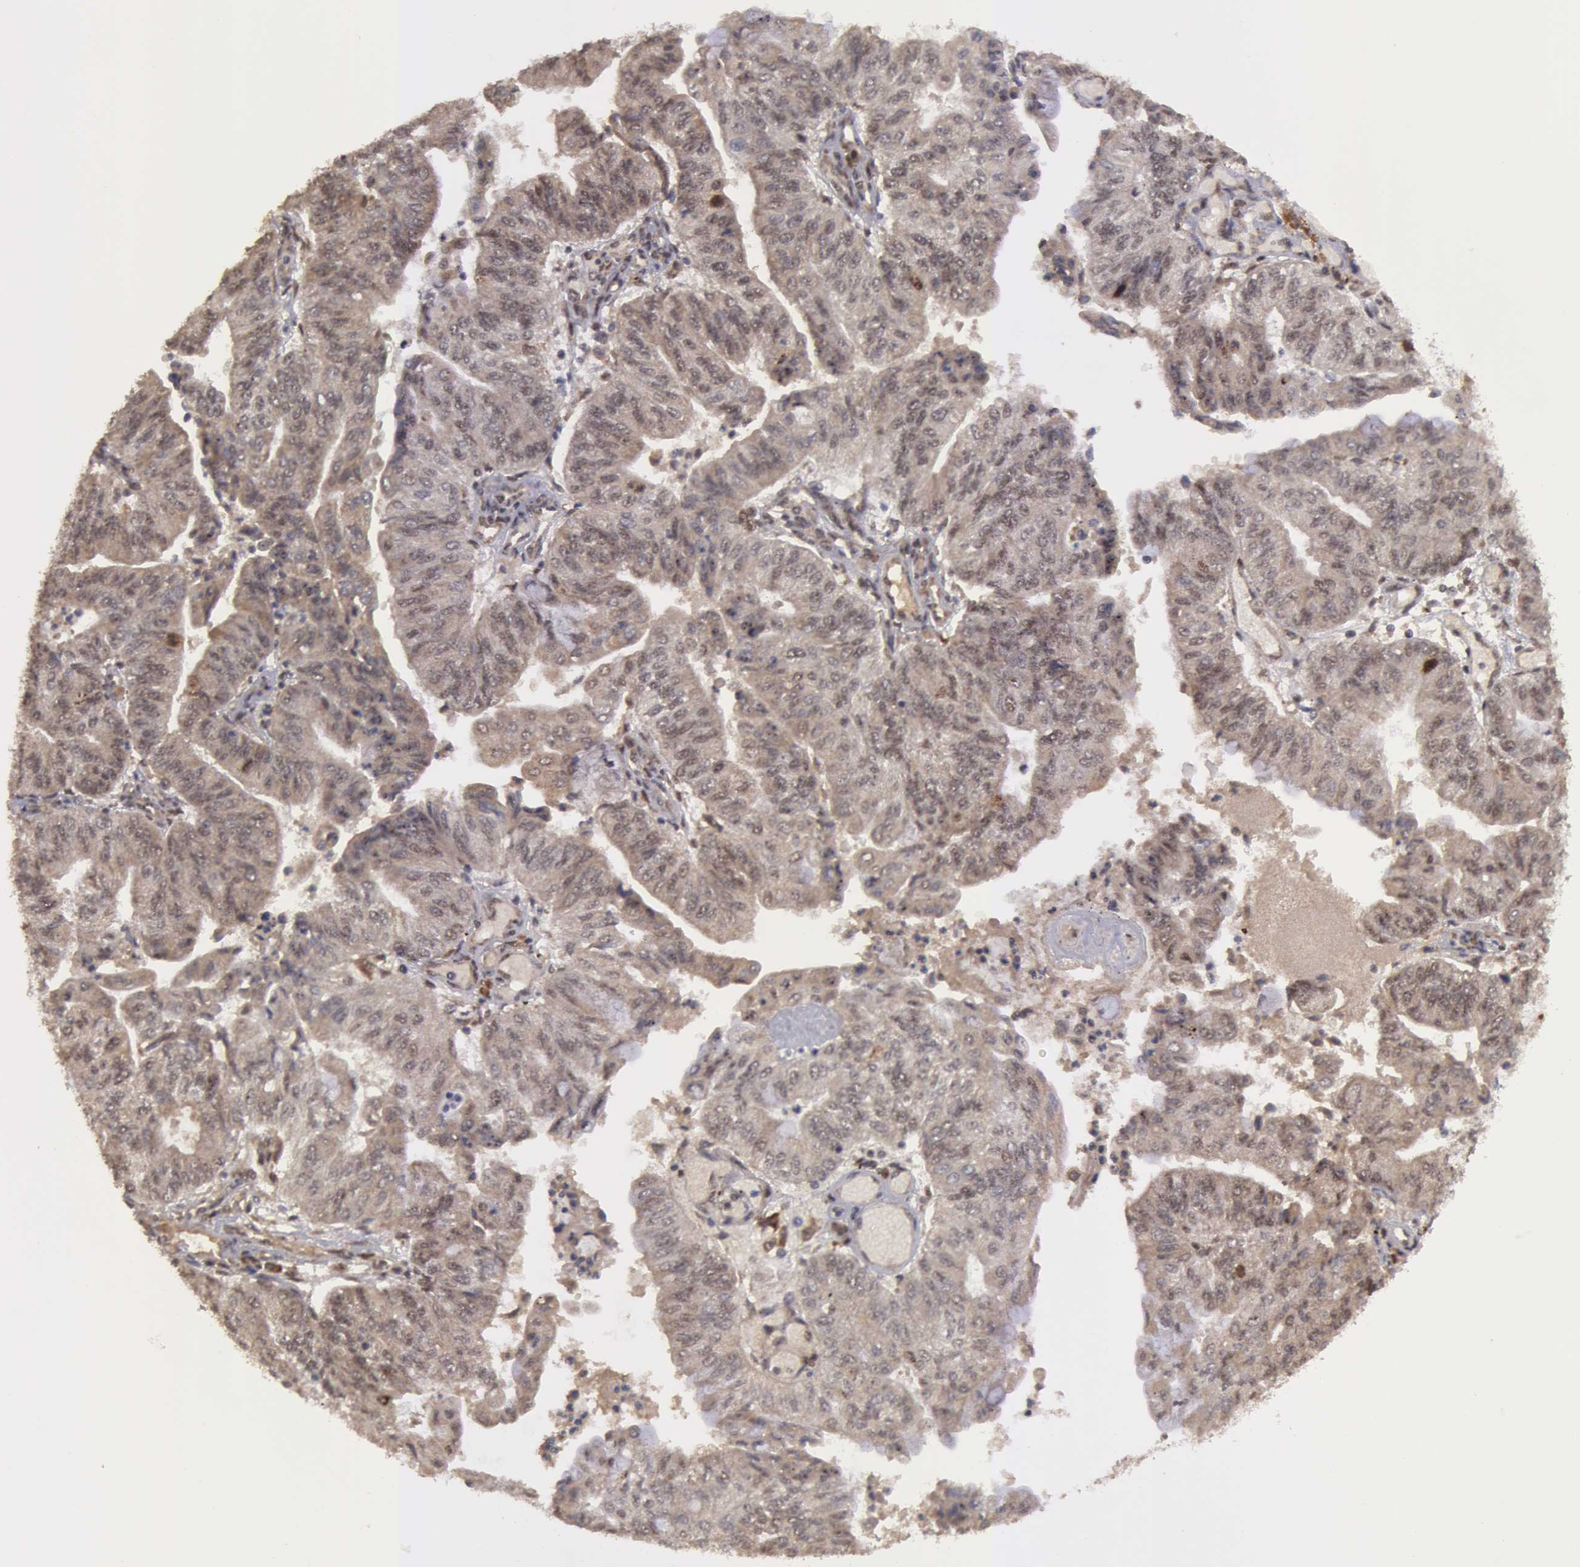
{"staining": {"intensity": "weak", "quantity": ">75%", "location": "cytoplasmic/membranous"}, "tissue": "endometrial cancer", "cell_type": "Tumor cells", "image_type": "cancer", "snomed": [{"axis": "morphology", "description": "Adenocarcinoma, NOS"}, {"axis": "topography", "description": "Endometrium"}], "caption": "Endometrial adenocarcinoma tissue reveals weak cytoplasmic/membranous staining in about >75% of tumor cells (Brightfield microscopy of DAB IHC at high magnification).", "gene": "GLIS1", "patient": {"sex": "female", "age": 59}}